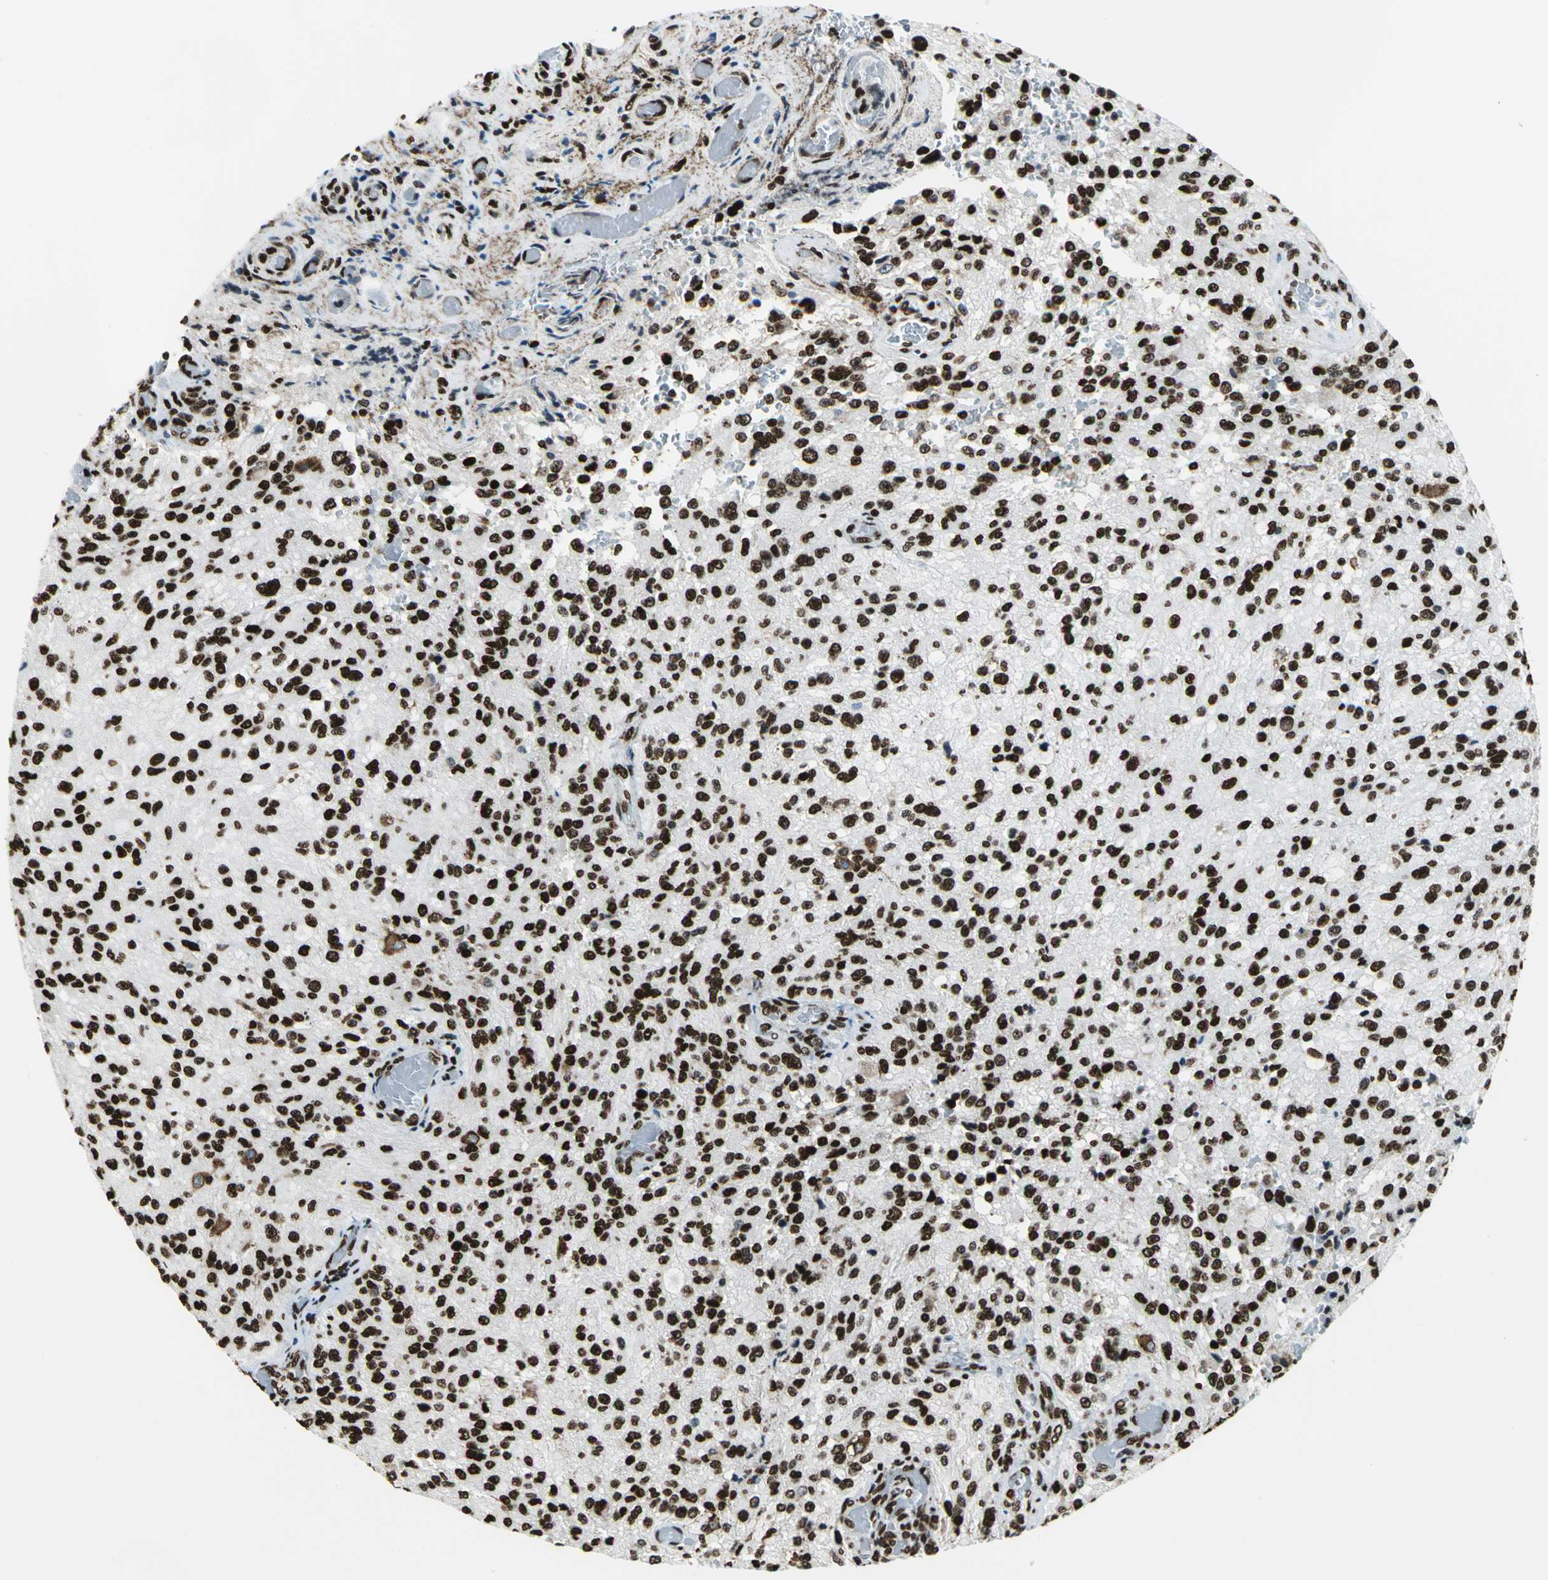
{"staining": {"intensity": "strong", "quantity": ">75%", "location": "nuclear"}, "tissue": "glioma", "cell_type": "Tumor cells", "image_type": "cancer", "snomed": [{"axis": "morphology", "description": "Normal tissue, NOS"}, {"axis": "morphology", "description": "Glioma, malignant, High grade"}, {"axis": "topography", "description": "Cerebral cortex"}], "caption": "Approximately >75% of tumor cells in glioma exhibit strong nuclear protein staining as visualized by brown immunohistochemical staining.", "gene": "APEX1", "patient": {"sex": "male", "age": 56}}